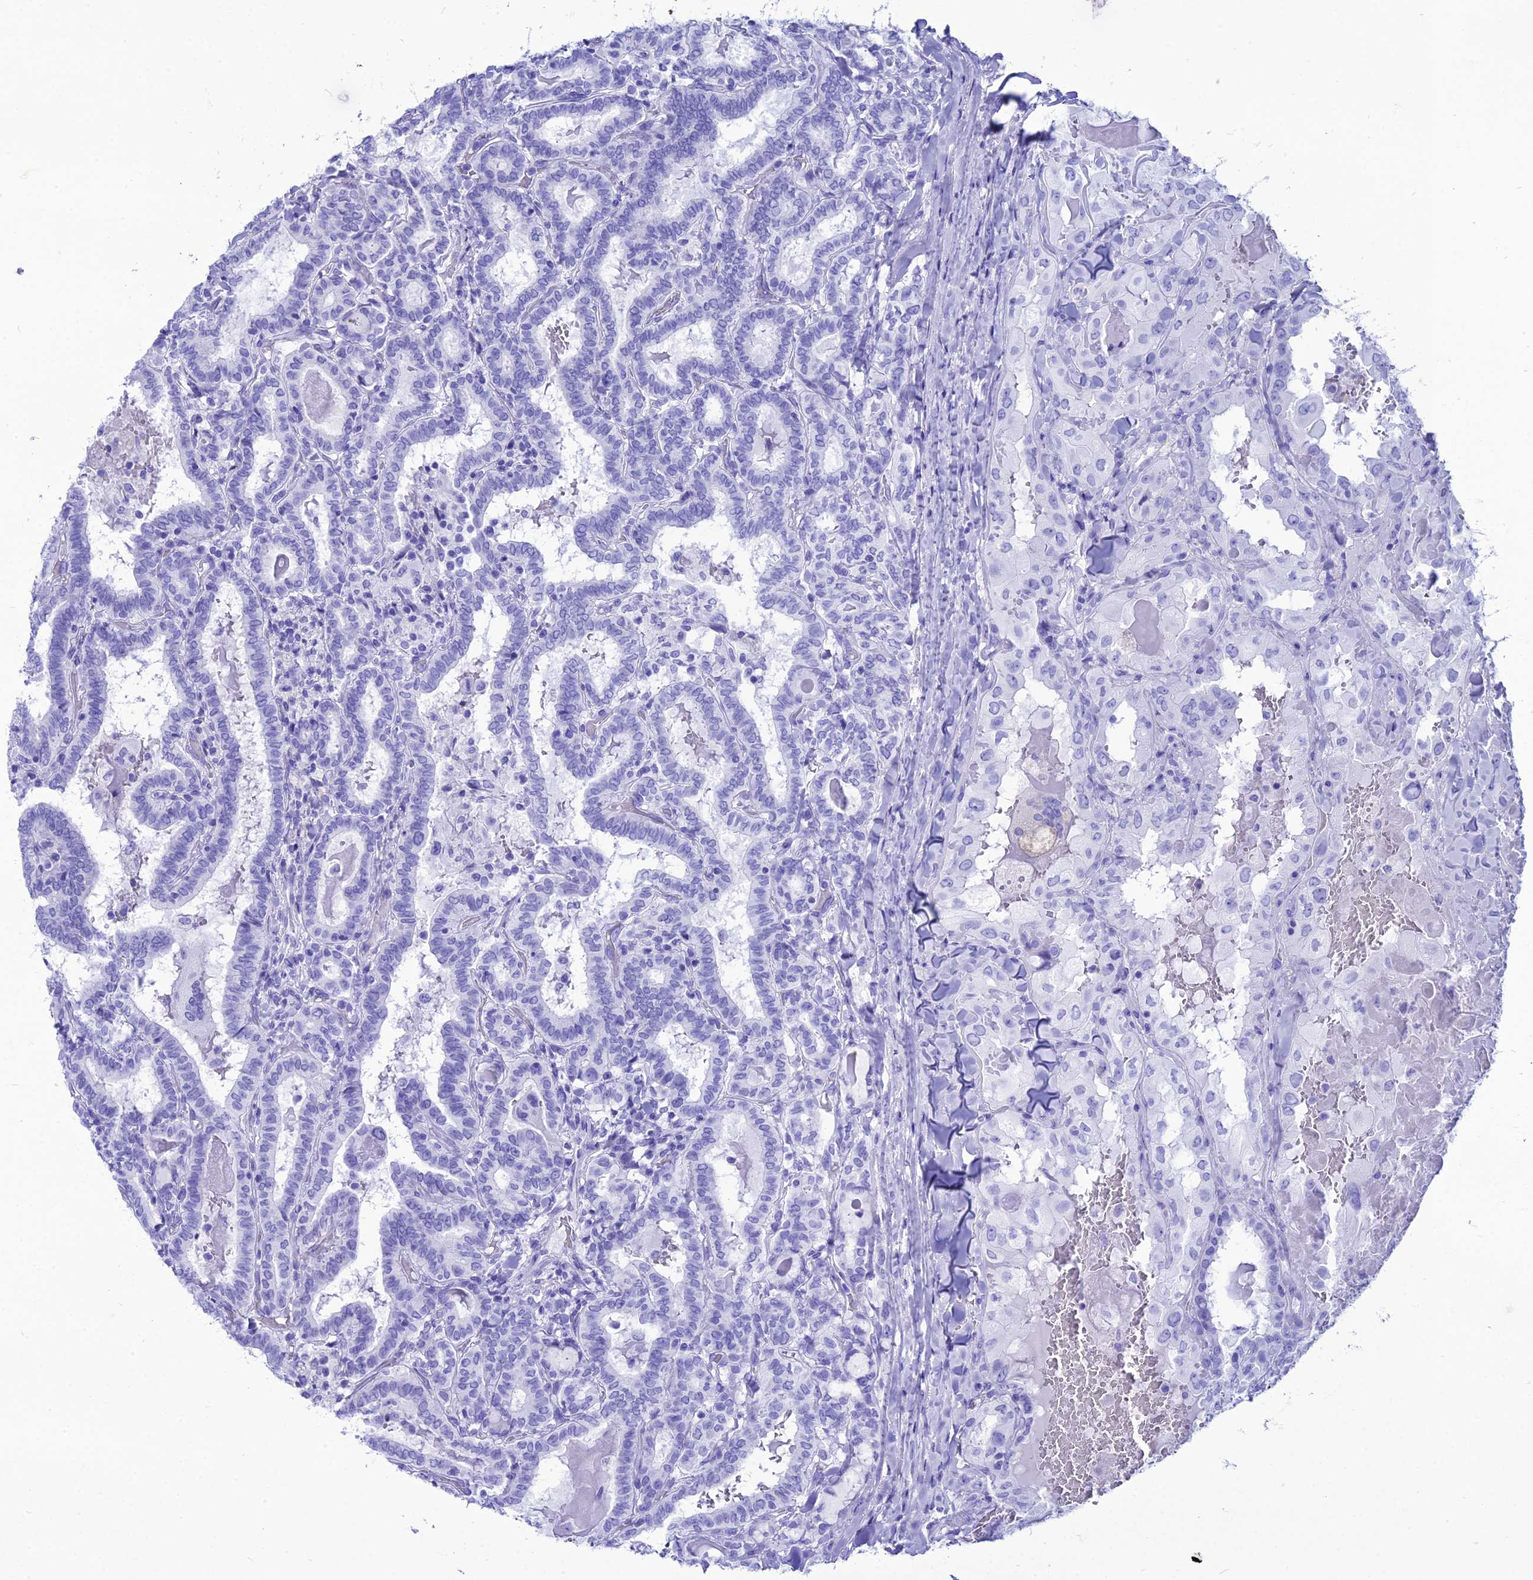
{"staining": {"intensity": "negative", "quantity": "none", "location": "none"}, "tissue": "thyroid cancer", "cell_type": "Tumor cells", "image_type": "cancer", "snomed": [{"axis": "morphology", "description": "Papillary adenocarcinoma, NOS"}, {"axis": "topography", "description": "Thyroid gland"}], "caption": "High power microscopy image of an immunohistochemistry photomicrograph of thyroid cancer (papillary adenocarcinoma), revealing no significant positivity in tumor cells.", "gene": "PNMA5", "patient": {"sex": "female", "age": 72}}